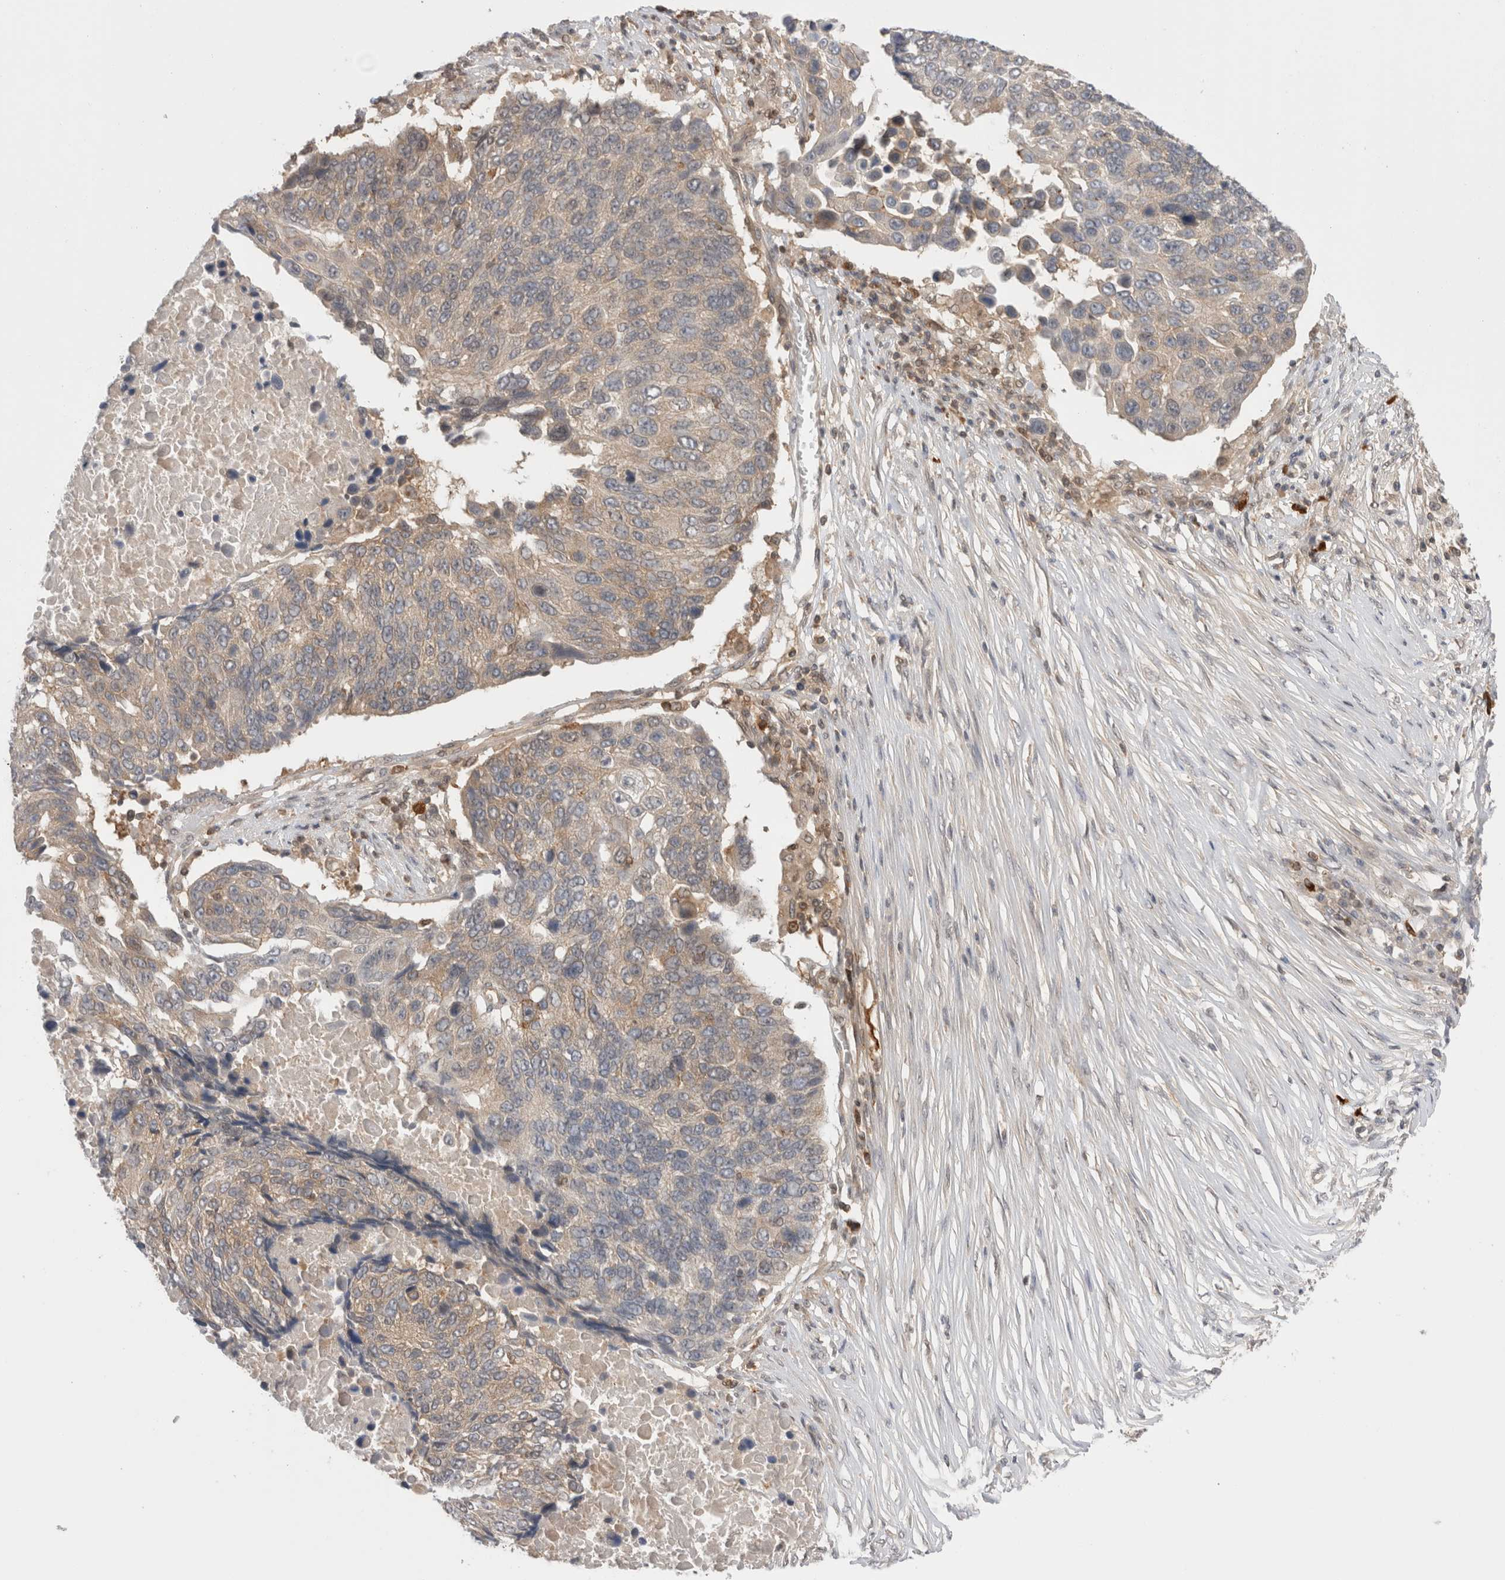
{"staining": {"intensity": "weak", "quantity": ">75%", "location": "cytoplasmic/membranous"}, "tissue": "lung cancer", "cell_type": "Tumor cells", "image_type": "cancer", "snomed": [{"axis": "morphology", "description": "Squamous cell carcinoma, NOS"}, {"axis": "topography", "description": "Lung"}], "caption": "Human lung cancer stained with a brown dye demonstrates weak cytoplasmic/membranous positive staining in about >75% of tumor cells.", "gene": "NFKB1", "patient": {"sex": "male", "age": 66}}